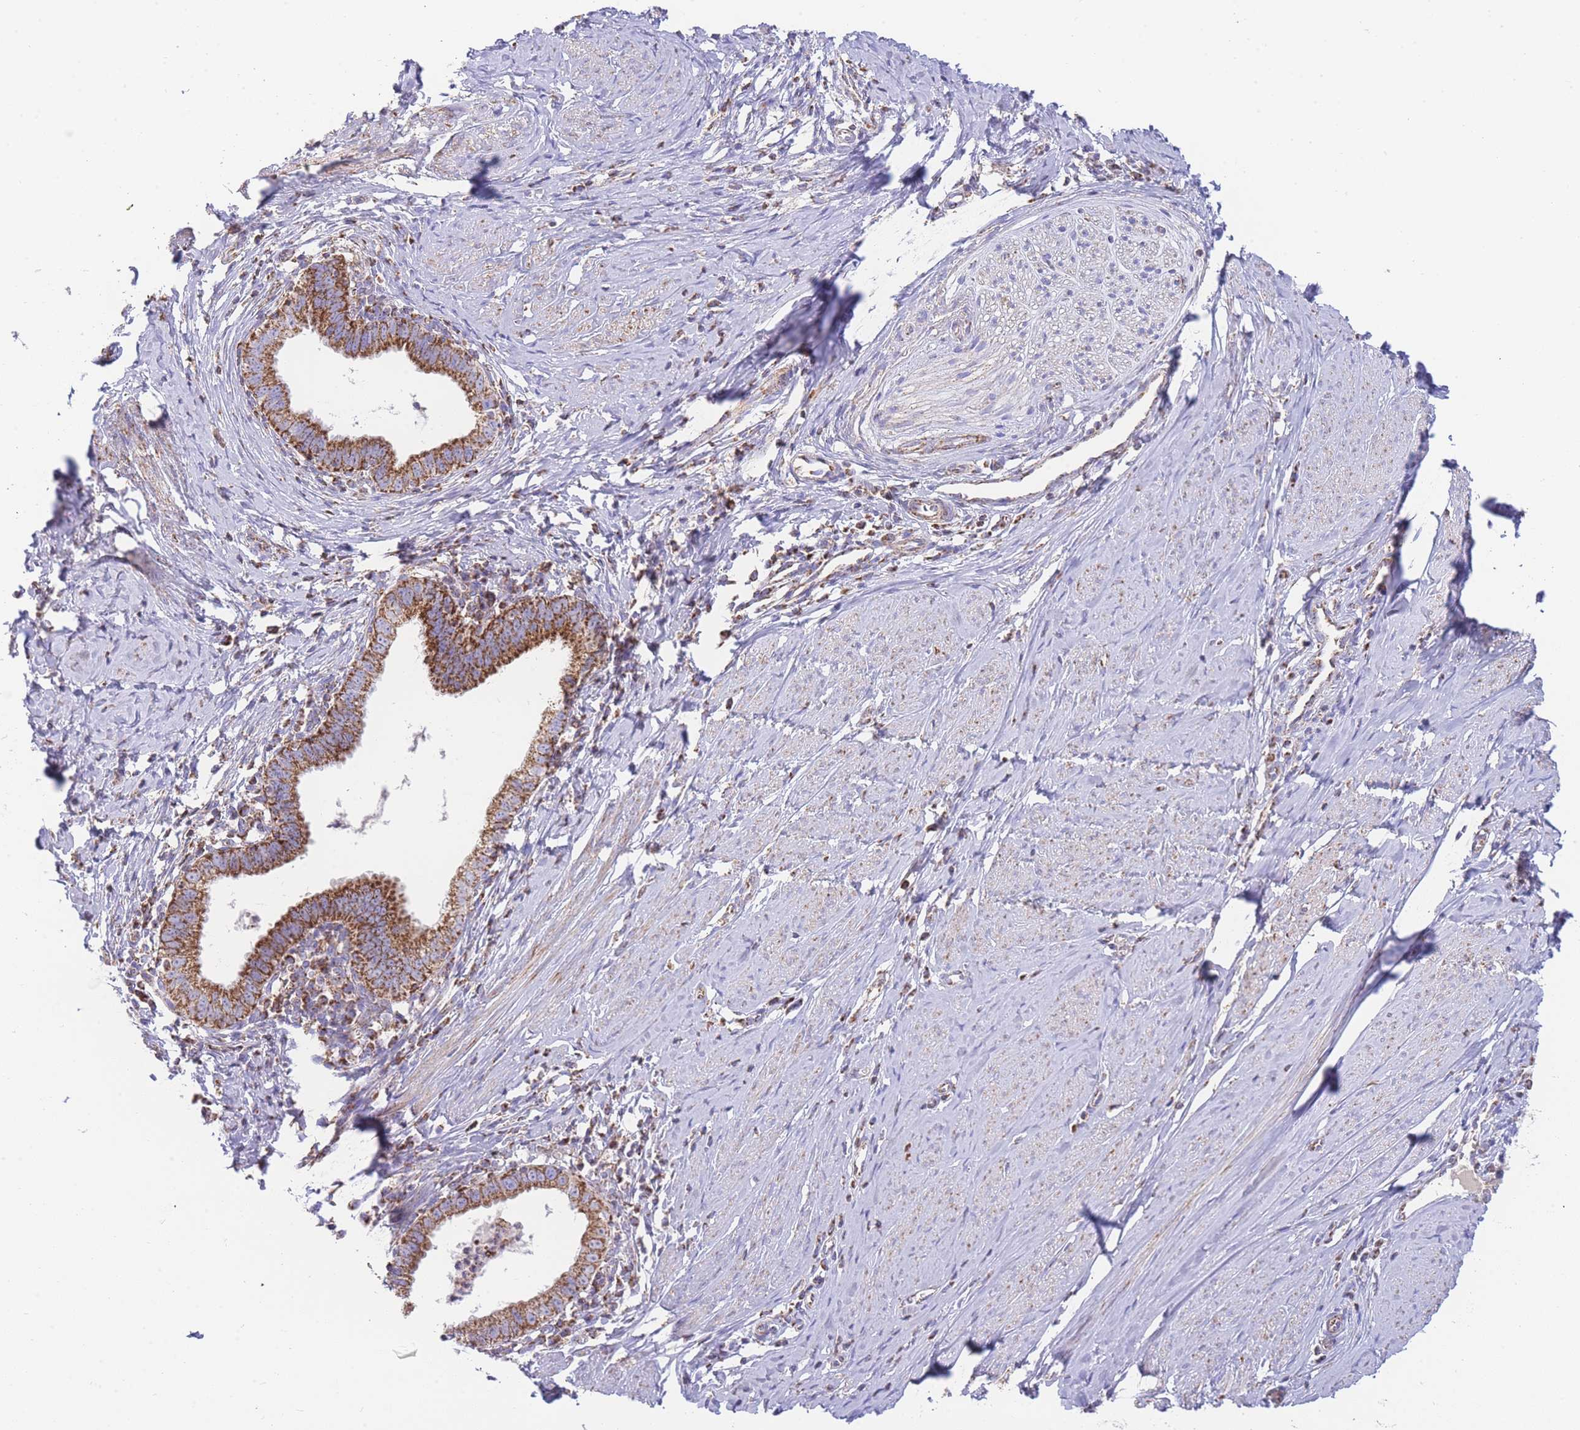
{"staining": {"intensity": "strong", "quantity": ">75%", "location": "cytoplasmic/membranous"}, "tissue": "cervical cancer", "cell_type": "Tumor cells", "image_type": "cancer", "snomed": [{"axis": "morphology", "description": "Adenocarcinoma, NOS"}, {"axis": "topography", "description": "Cervix"}], "caption": "Cervical cancer stained with a protein marker exhibits strong staining in tumor cells.", "gene": "GSTM1", "patient": {"sex": "female", "age": 36}}